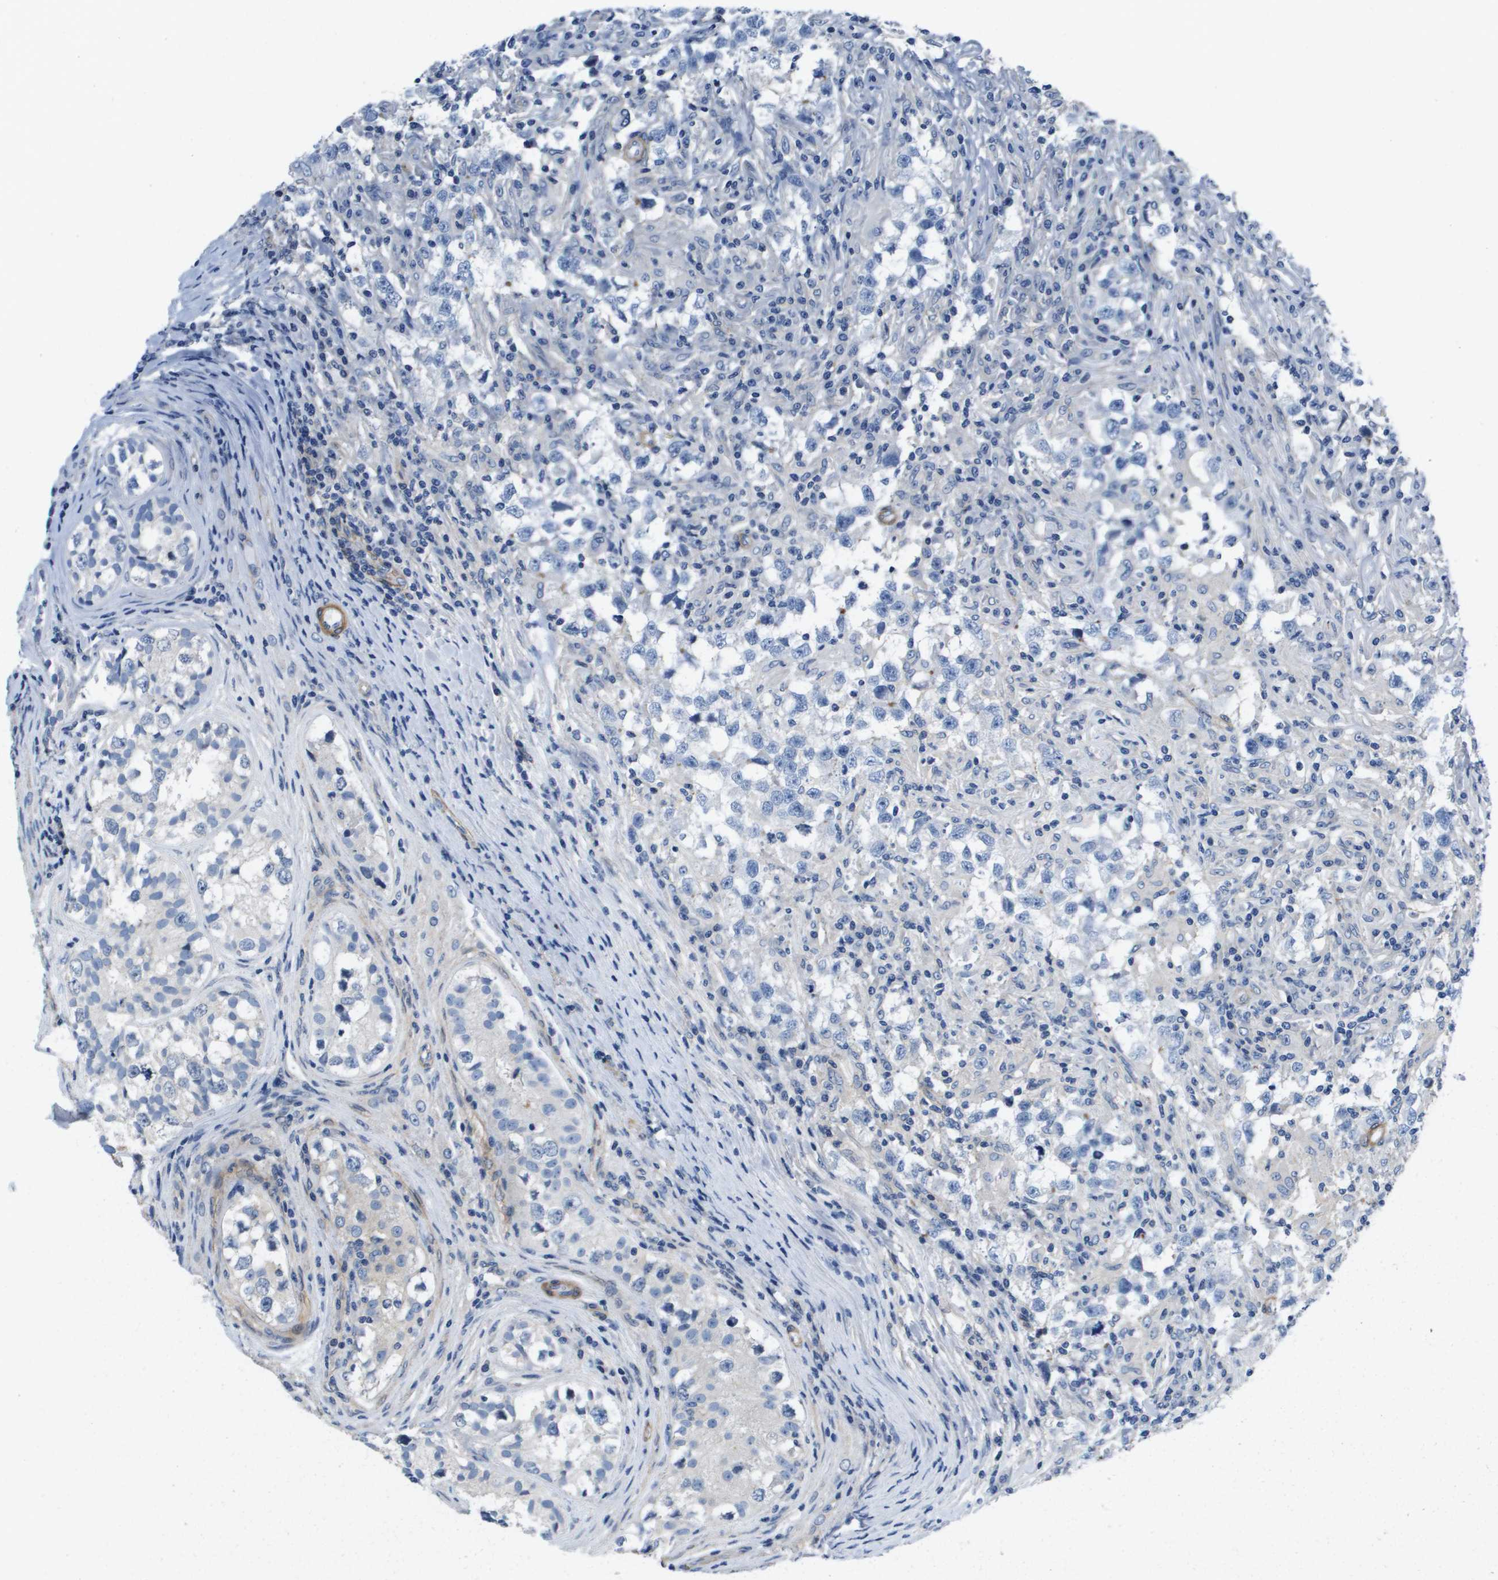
{"staining": {"intensity": "negative", "quantity": "none", "location": "none"}, "tissue": "testis cancer", "cell_type": "Tumor cells", "image_type": "cancer", "snomed": [{"axis": "morphology", "description": "Carcinoma, Embryonal, NOS"}, {"axis": "topography", "description": "Testis"}], "caption": "Testis cancer was stained to show a protein in brown. There is no significant expression in tumor cells.", "gene": "LPP", "patient": {"sex": "male", "age": 21}}